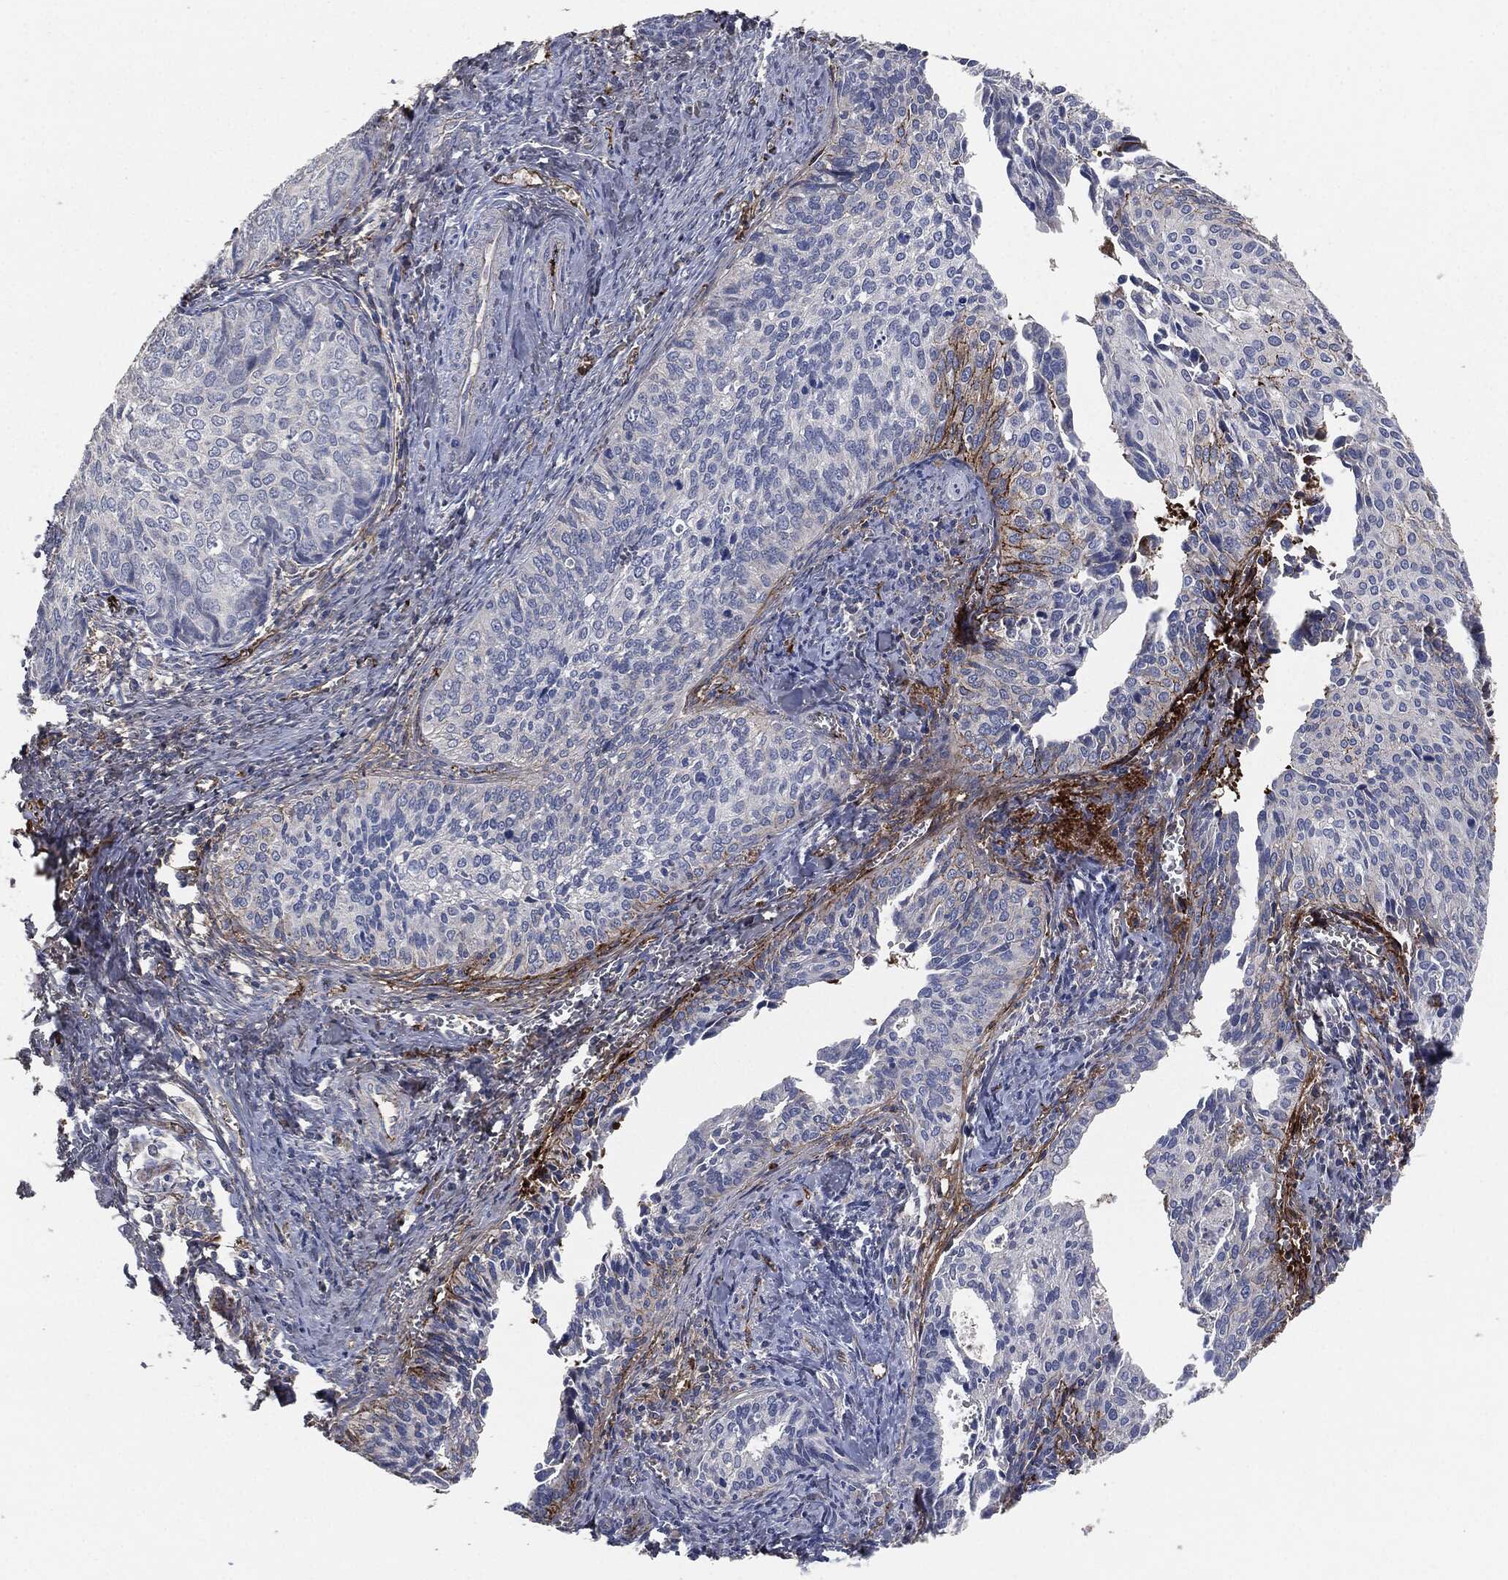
{"staining": {"intensity": "negative", "quantity": "none", "location": "none"}, "tissue": "cervical cancer", "cell_type": "Tumor cells", "image_type": "cancer", "snomed": [{"axis": "morphology", "description": "Squamous cell carcinoma, NOS"}, {"axis": "topography", "description": "Cervix"}], "caption": "IHC micrograph of neoplastic tissue: cervical squamous cell carcinoma stained with DAB (3,3'-diaminobenzidine) reveals no significant protein expression in tumor cells.", "gene": "APOB", "patient": {"sex": "female", "age": 29}}